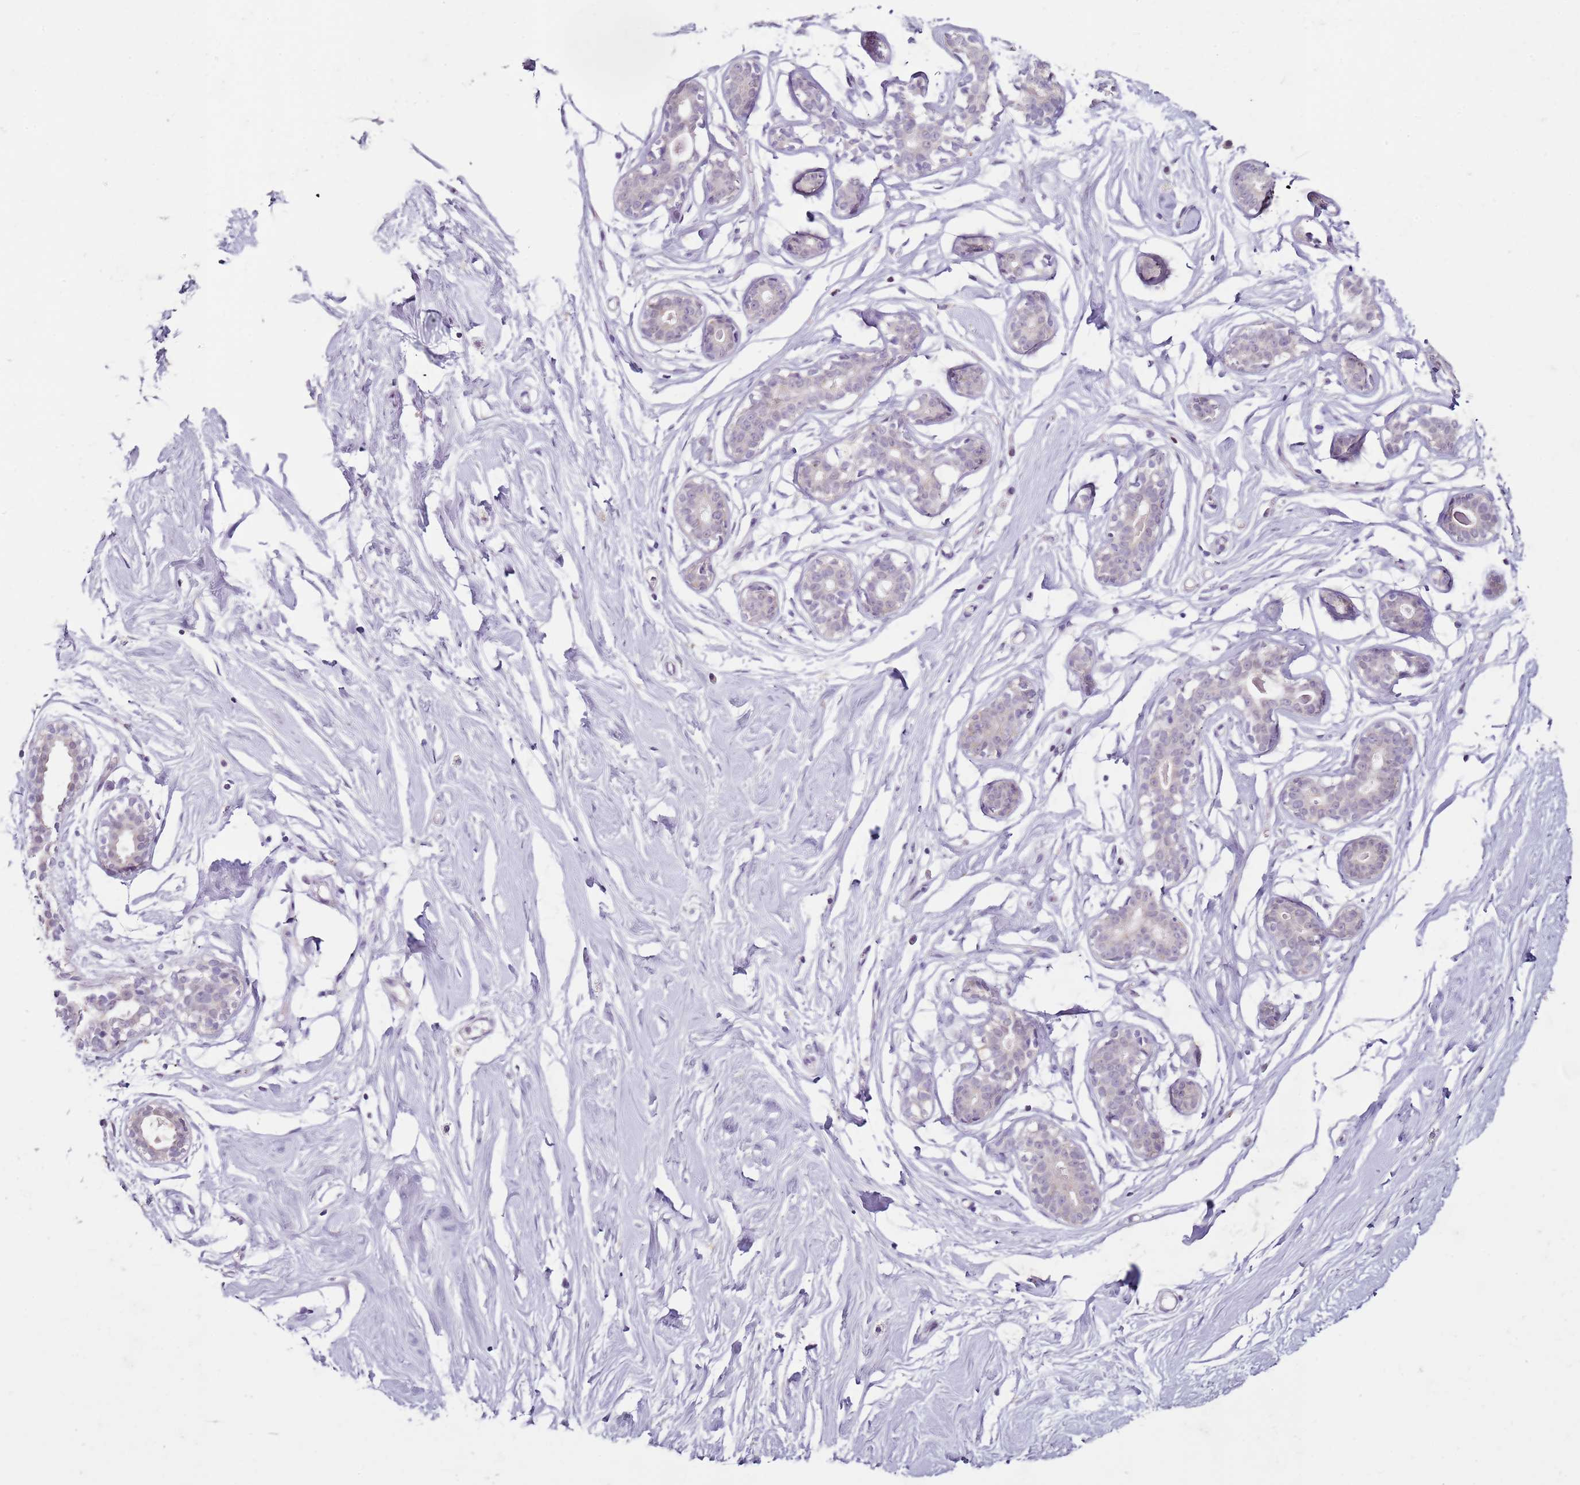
{"staining": {"intensity": "negative", "quantity": "none", "location": "none"}, "tissue": "breast", "cell_type": "Adipocytes", "image_type": "normal", "snomed": [{"axis": "morphology", "description": "Normal tissue, NOS"}, {"axis": "morphology", "description": "Adenoma, NOS"}, {"axis": "topography", "description": "Breast"}], "caption": "DAB immunohistochemical staining of unremarkable breast displays no significant staining in adipocytes.", "gene": "MDH1", "patient": {"sex": "female", "age": 23}}